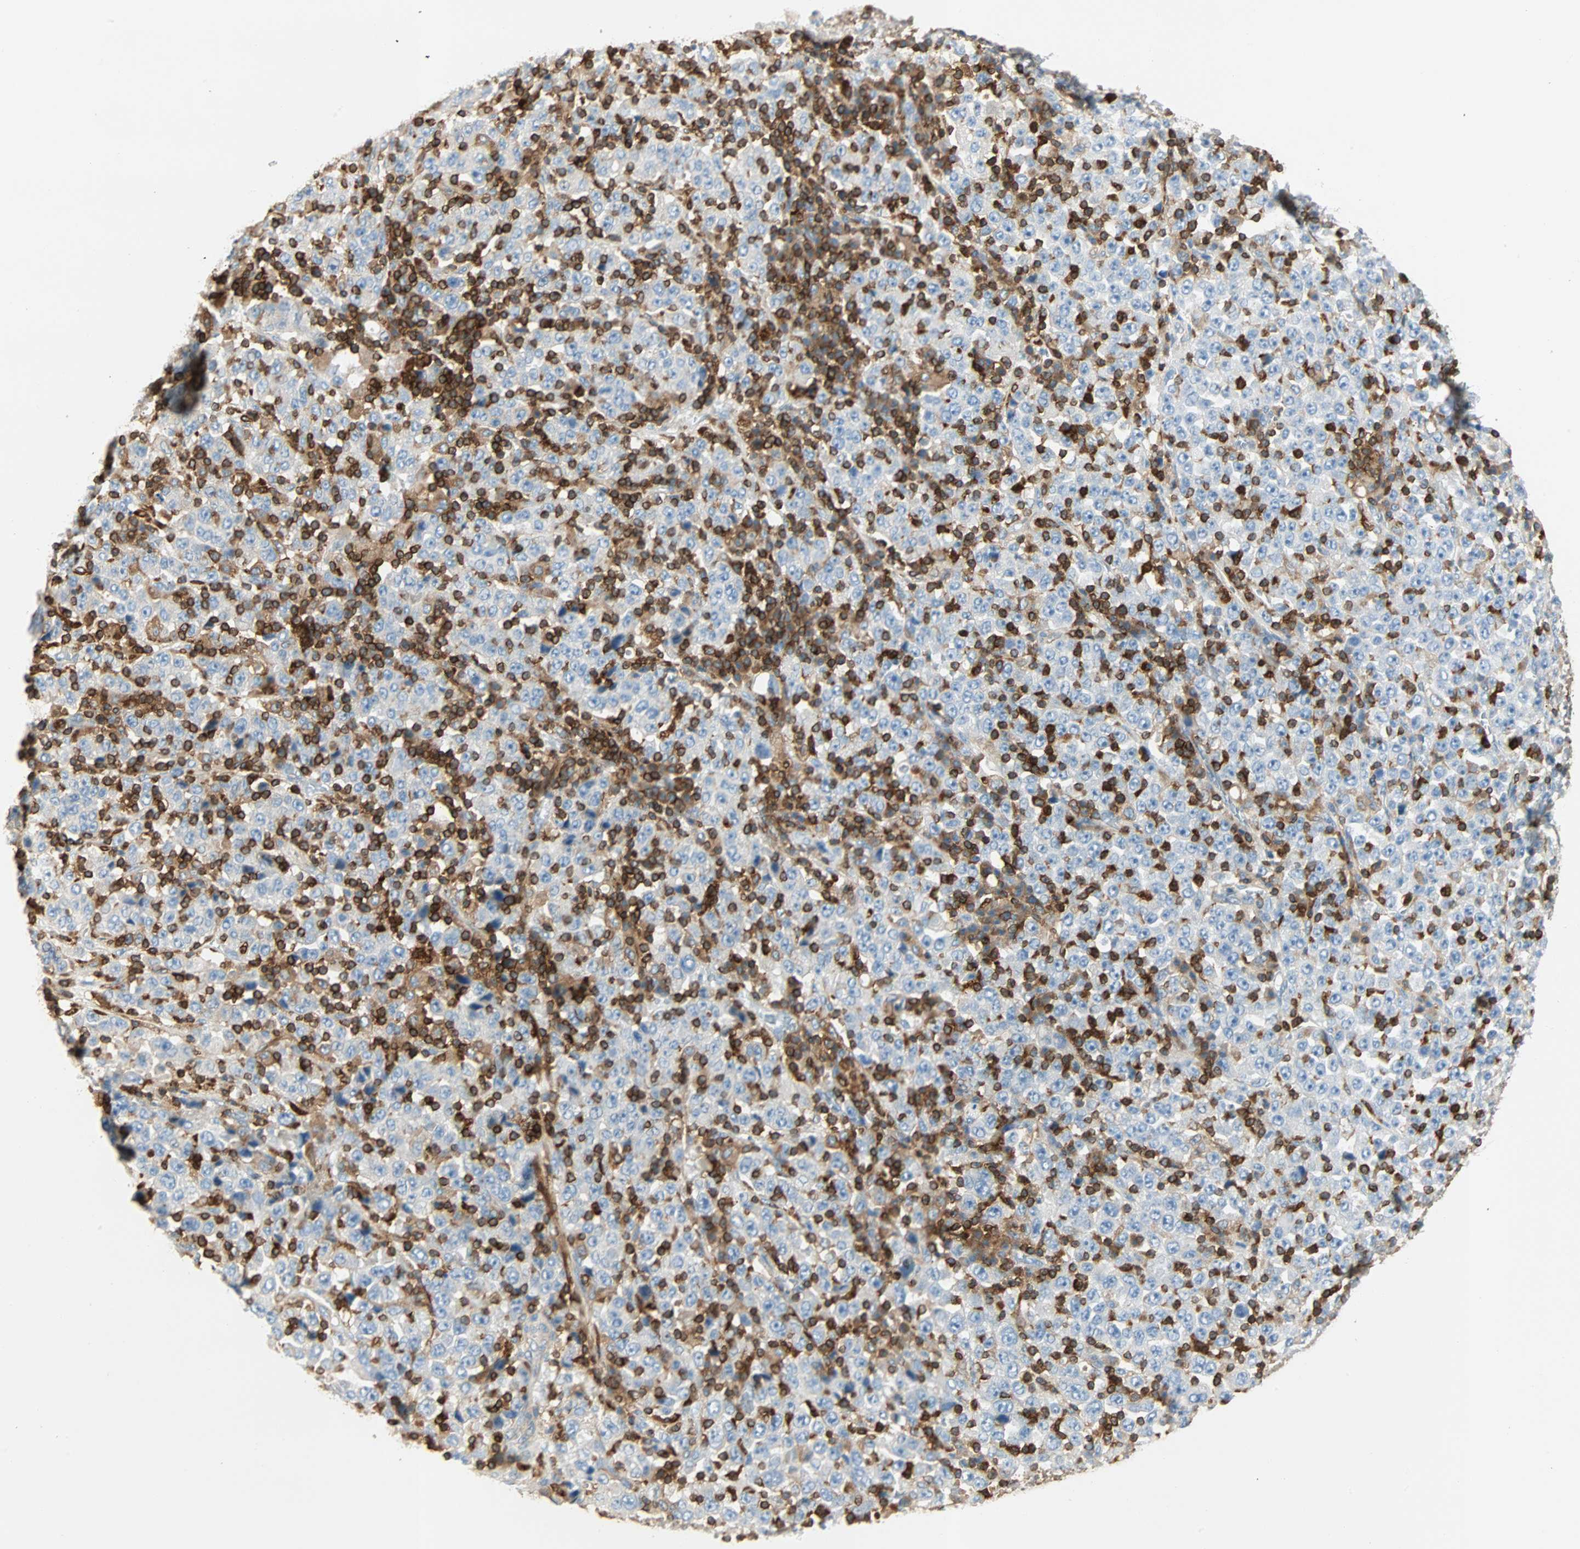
{"staining": {"intensity": "negative", "quantity": "none", "location": "none"}, "tissue": "stomach cancer", "cell_type": "Tumor cells", "image_type": "cancer", "snomed": [{"axis": "morphology", "description": "Normal tissue, NOS"}, {"axis": "morphology", "description": "Adenocarcinoma, NOS"}, {"axis": "topography", "description": "Stomach, upper"}, {"axis": "topography", "description": "Stomach"}], "caption": "Immunohistochemistry (IHC) photomicrograph of neoplastic tissue: human stomach cancer (adenocarcinoma) stained with DAB demonstrates no significant protein positivity in tumor cells.", "gene": "FMNL1", "patient": {"sex": "male", "age": 59}}